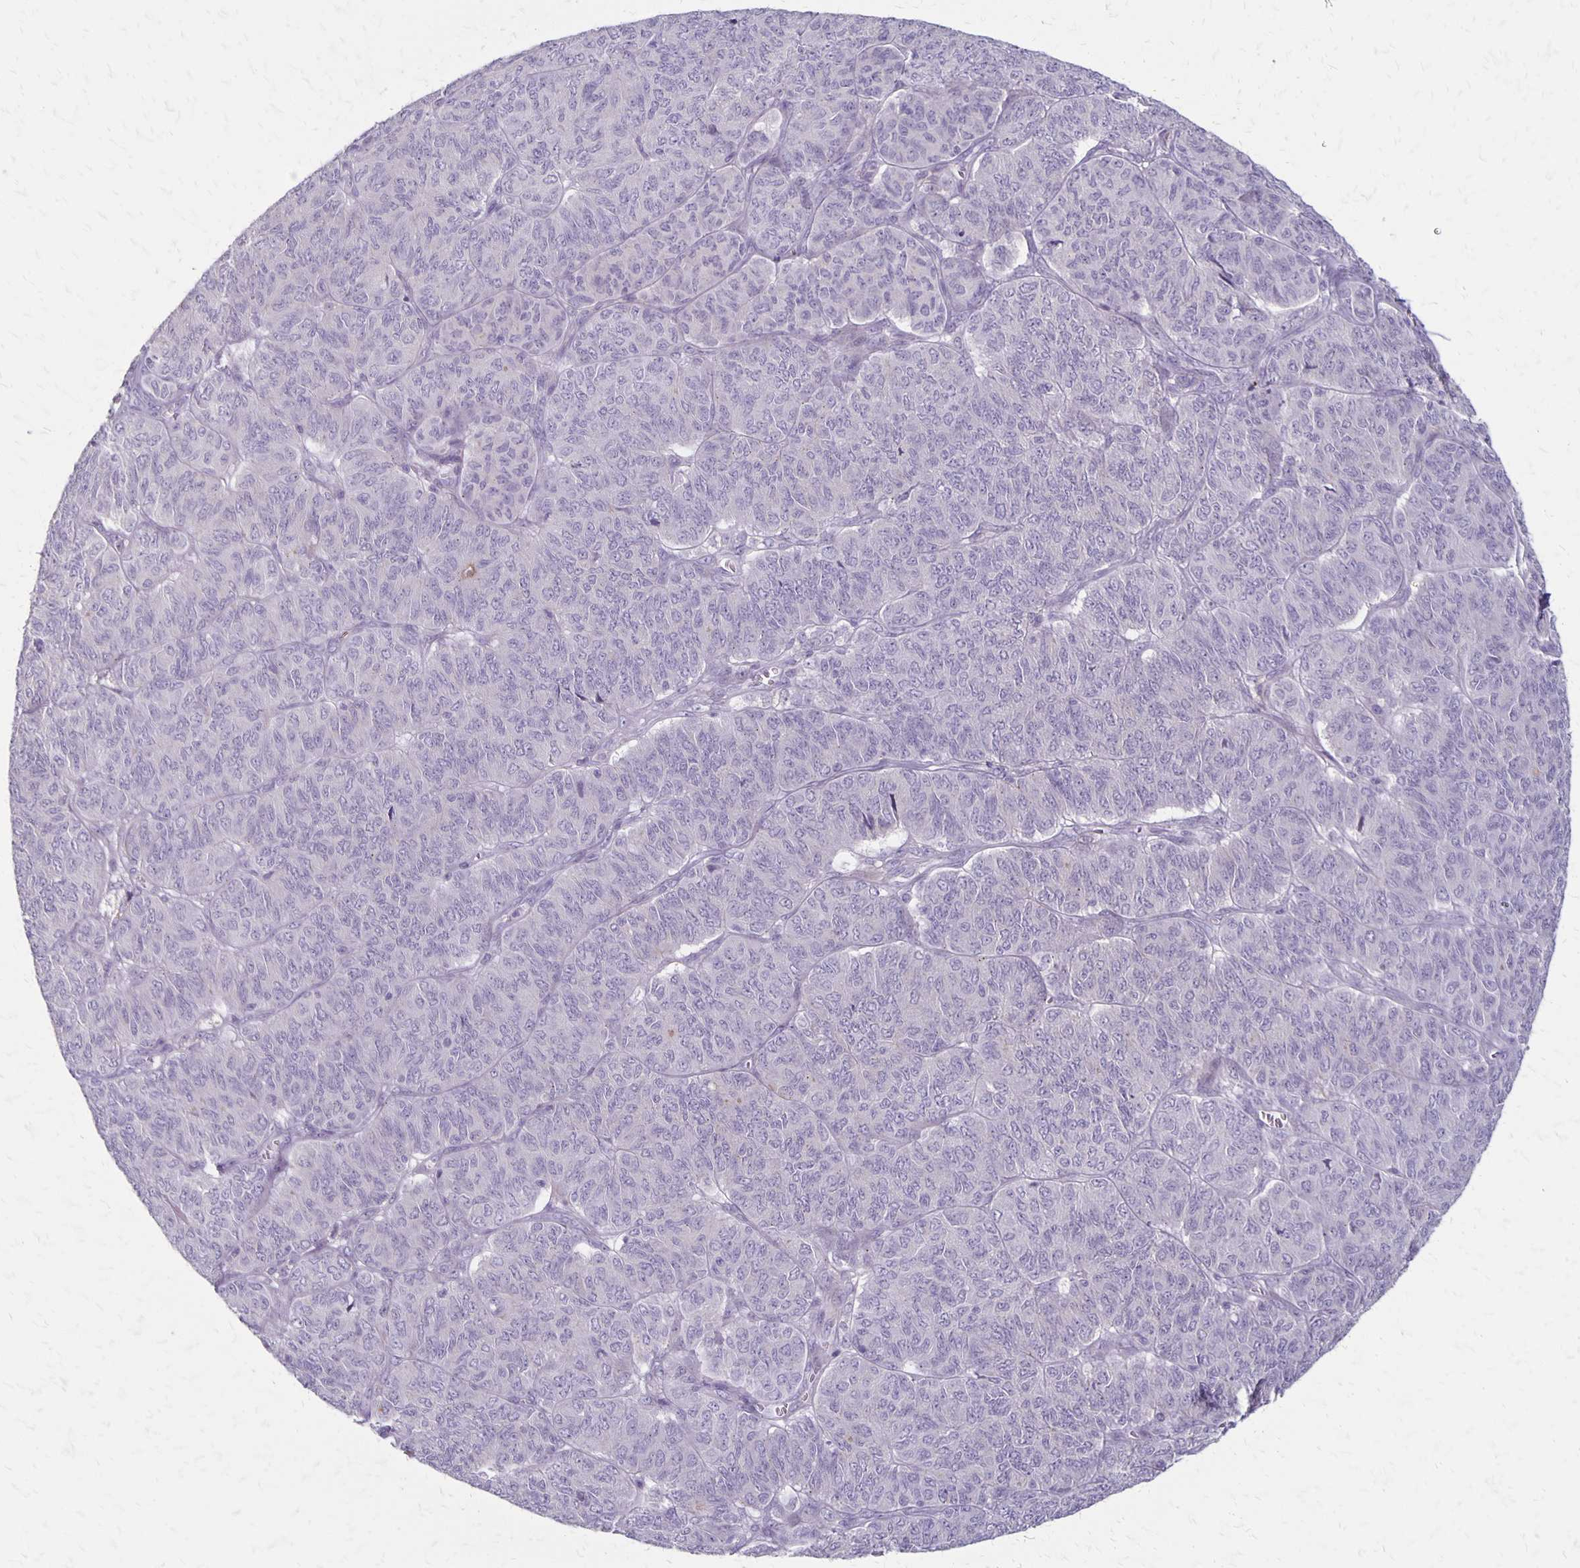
{"staining": {"intensity": "negative", "quantity": "none", "location": "none"}, "tissue": "ovarian cancer", "cell_type": "Tumor cells", "image_type": "cancer", "snomed": [{"axis": "morphology", "description": "Carcinoma, endometroid"}, {"axis": "topography", "description": "Ovary"}], "caption": "Immunohistochemistry (IHC) image of endometroid carcinoma (ovarian) stained for a protein (brown), which exhibits no positivity in tumor cells.", "gene": "HOMER1", "patient": {"sex": "female", "age": 80}}